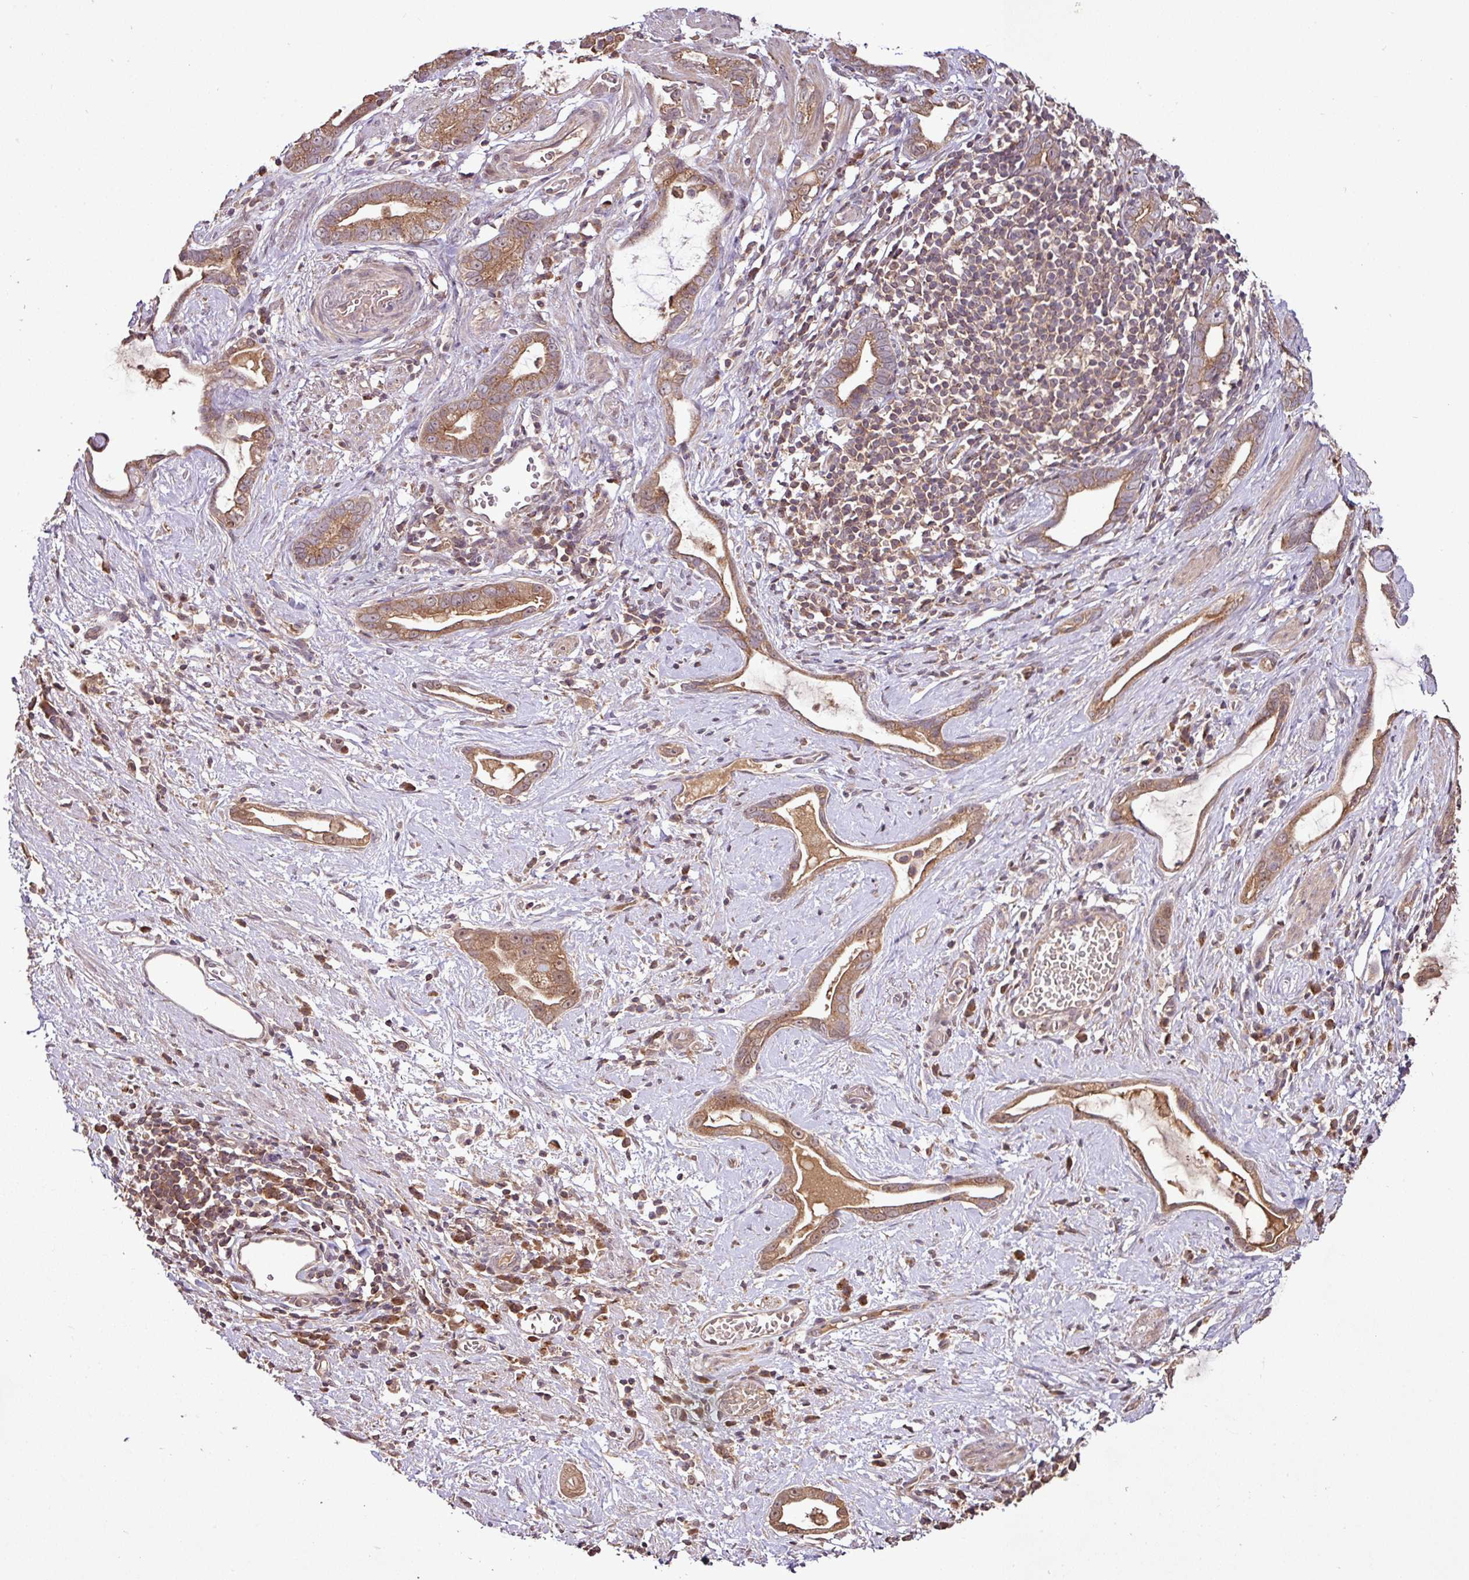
{"staining": {"intensity": "moderate", "quantity": ">75%", "location": "cytoplasmic/membranous"}, "tissue": "stomach cancer", "cell_type": "Tumor cells", "image_type": "cancer", "snomed": [{"axis": "morphology", "description": "Adenocarcinoma, NOS"}, {"axis": "topography", "description": "Stomach"}], "caption": "A micrograph showing moderate cytoplasmic/membranous expression in about >75% of tumor cells in stomach cancer, as visualized by brown immunohistochemical staining.", "gene": "FAIM", "patient": {"sex": "male", "age": 55}}